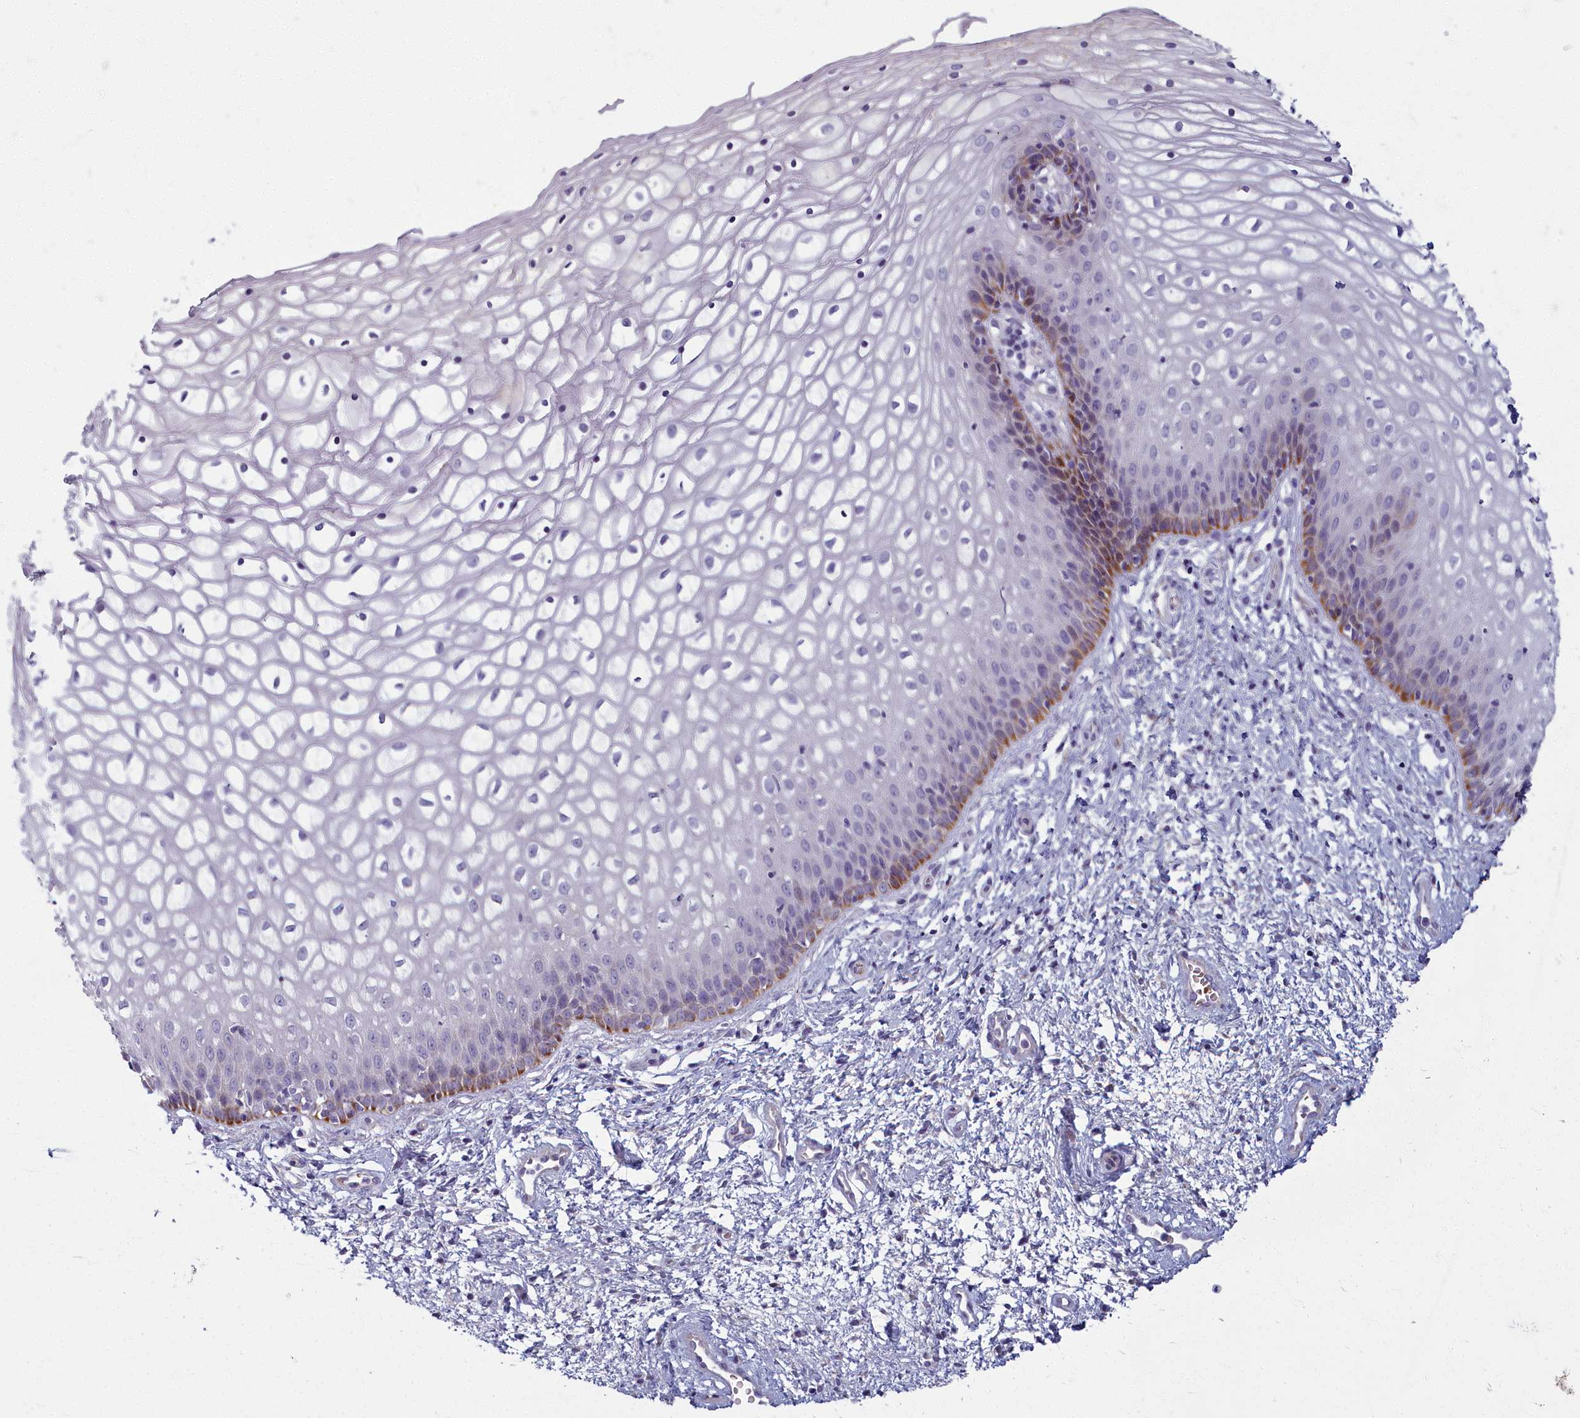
{"staining": {"intensity": "moderate", "quantity": "<25%", "location": "cytoplasmic/membranous"}, "tissue": "vagina", "cell_type": "Squamous epithelial cells", "image_type": "normal", "snomed": [{"axis": "morphology", "description": "Normal tissue, NOS"}, {"axis": "topography", "description": "Vagina"}], "caption": "Unremarkable vagina demonstrates moderate cytoplasmic/membranous staining in about <25% of squamous epithelial cells, visualized by immunohistochemistry.", "gene": "ARL15", "patient": {"sex": "female", "age": 34}}